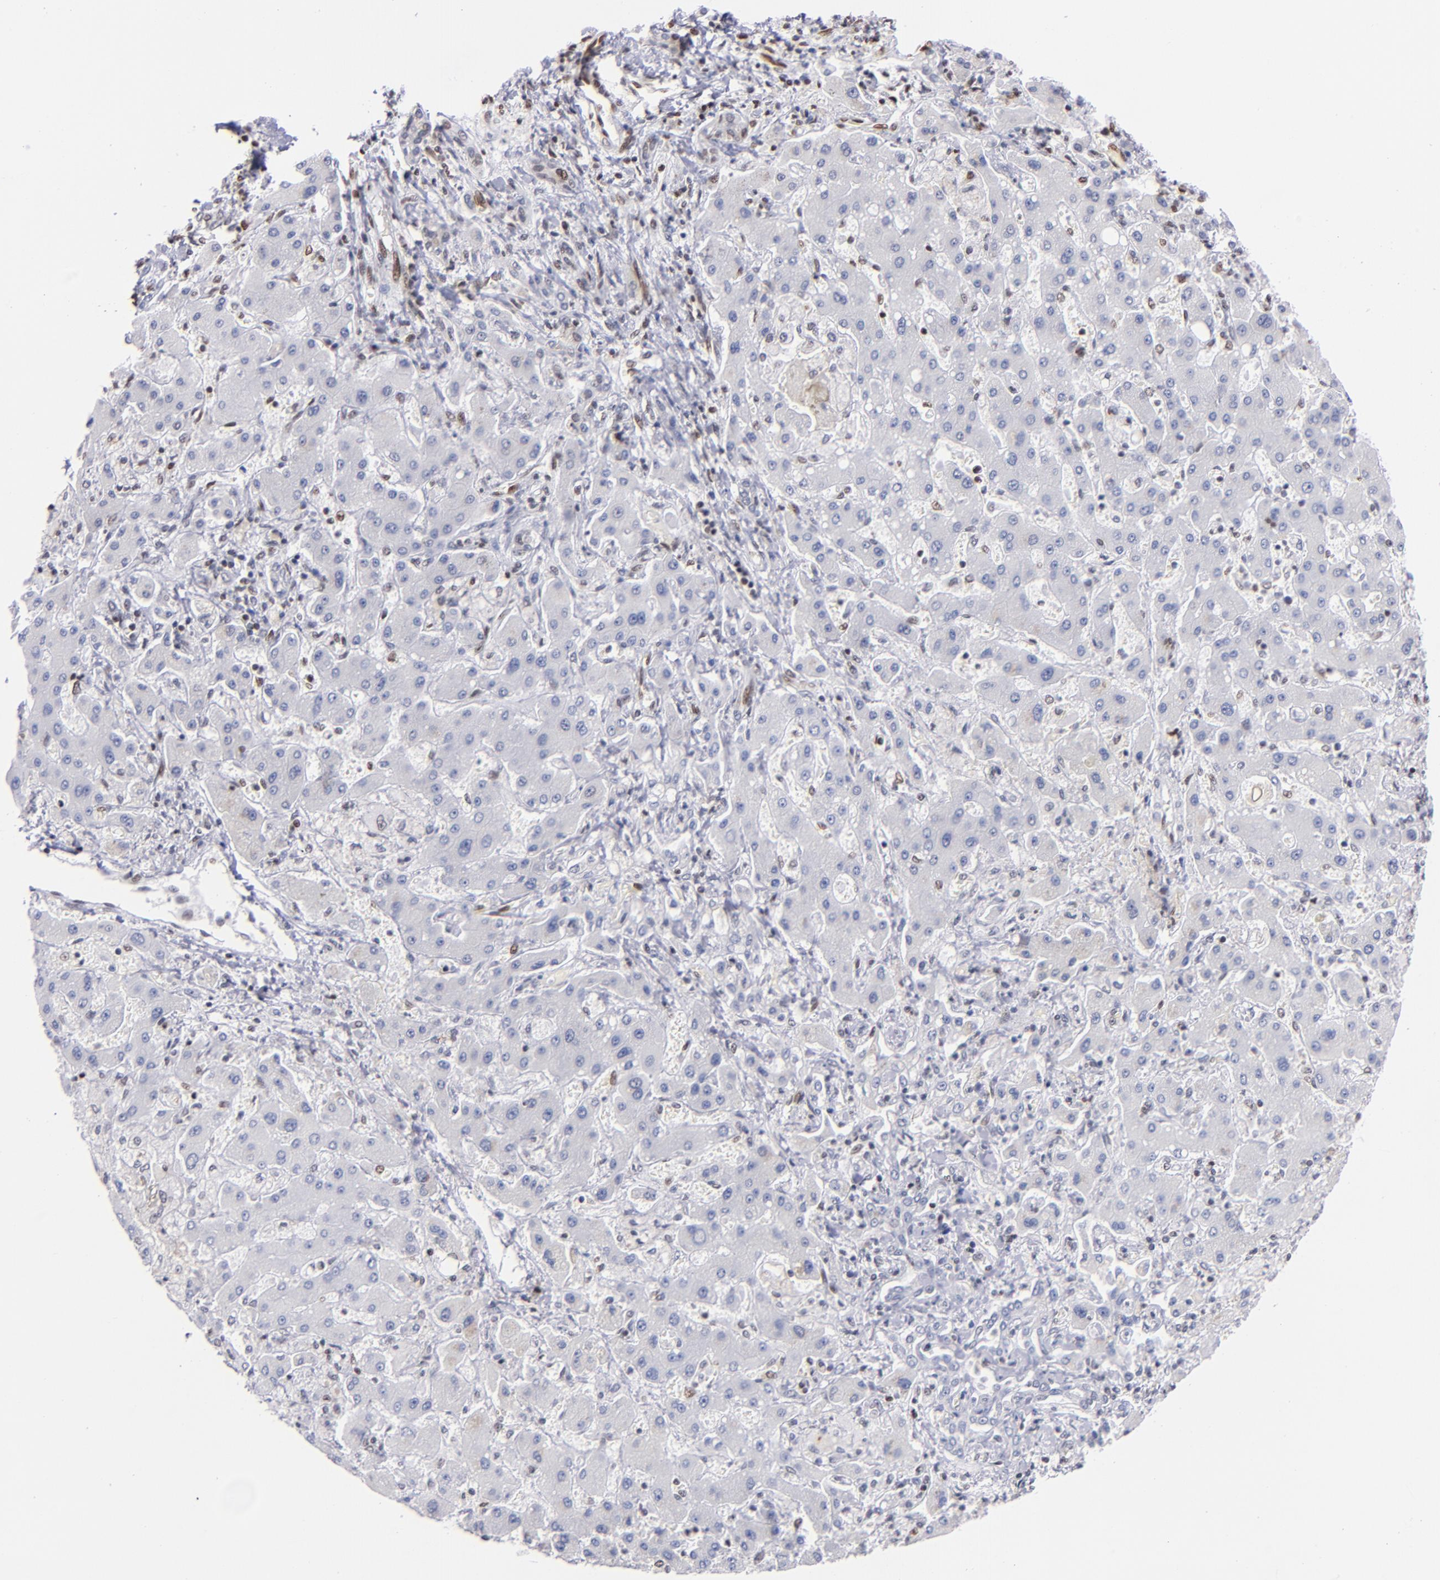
{"staining": {"intensity": "negative", "quantity": "none", "location": "none"}, "tissue": "liver cancer", "cell_type": "Tumor cells", "image_type": "cancer", "snomed": [{"axis": "morphology", "description": "Cholangiocarcinoma"}, {"axis": "topography", "description": "Liver"}], "caption": "Immunohistochemistry (IHC) photomicrograph of neoplastic tissue: human liver cancer stained with DAB demonstrates no significant protein staining in tumor cells.", "gene": "IFI16", "patient": {"sex": "male", "age": 50}}